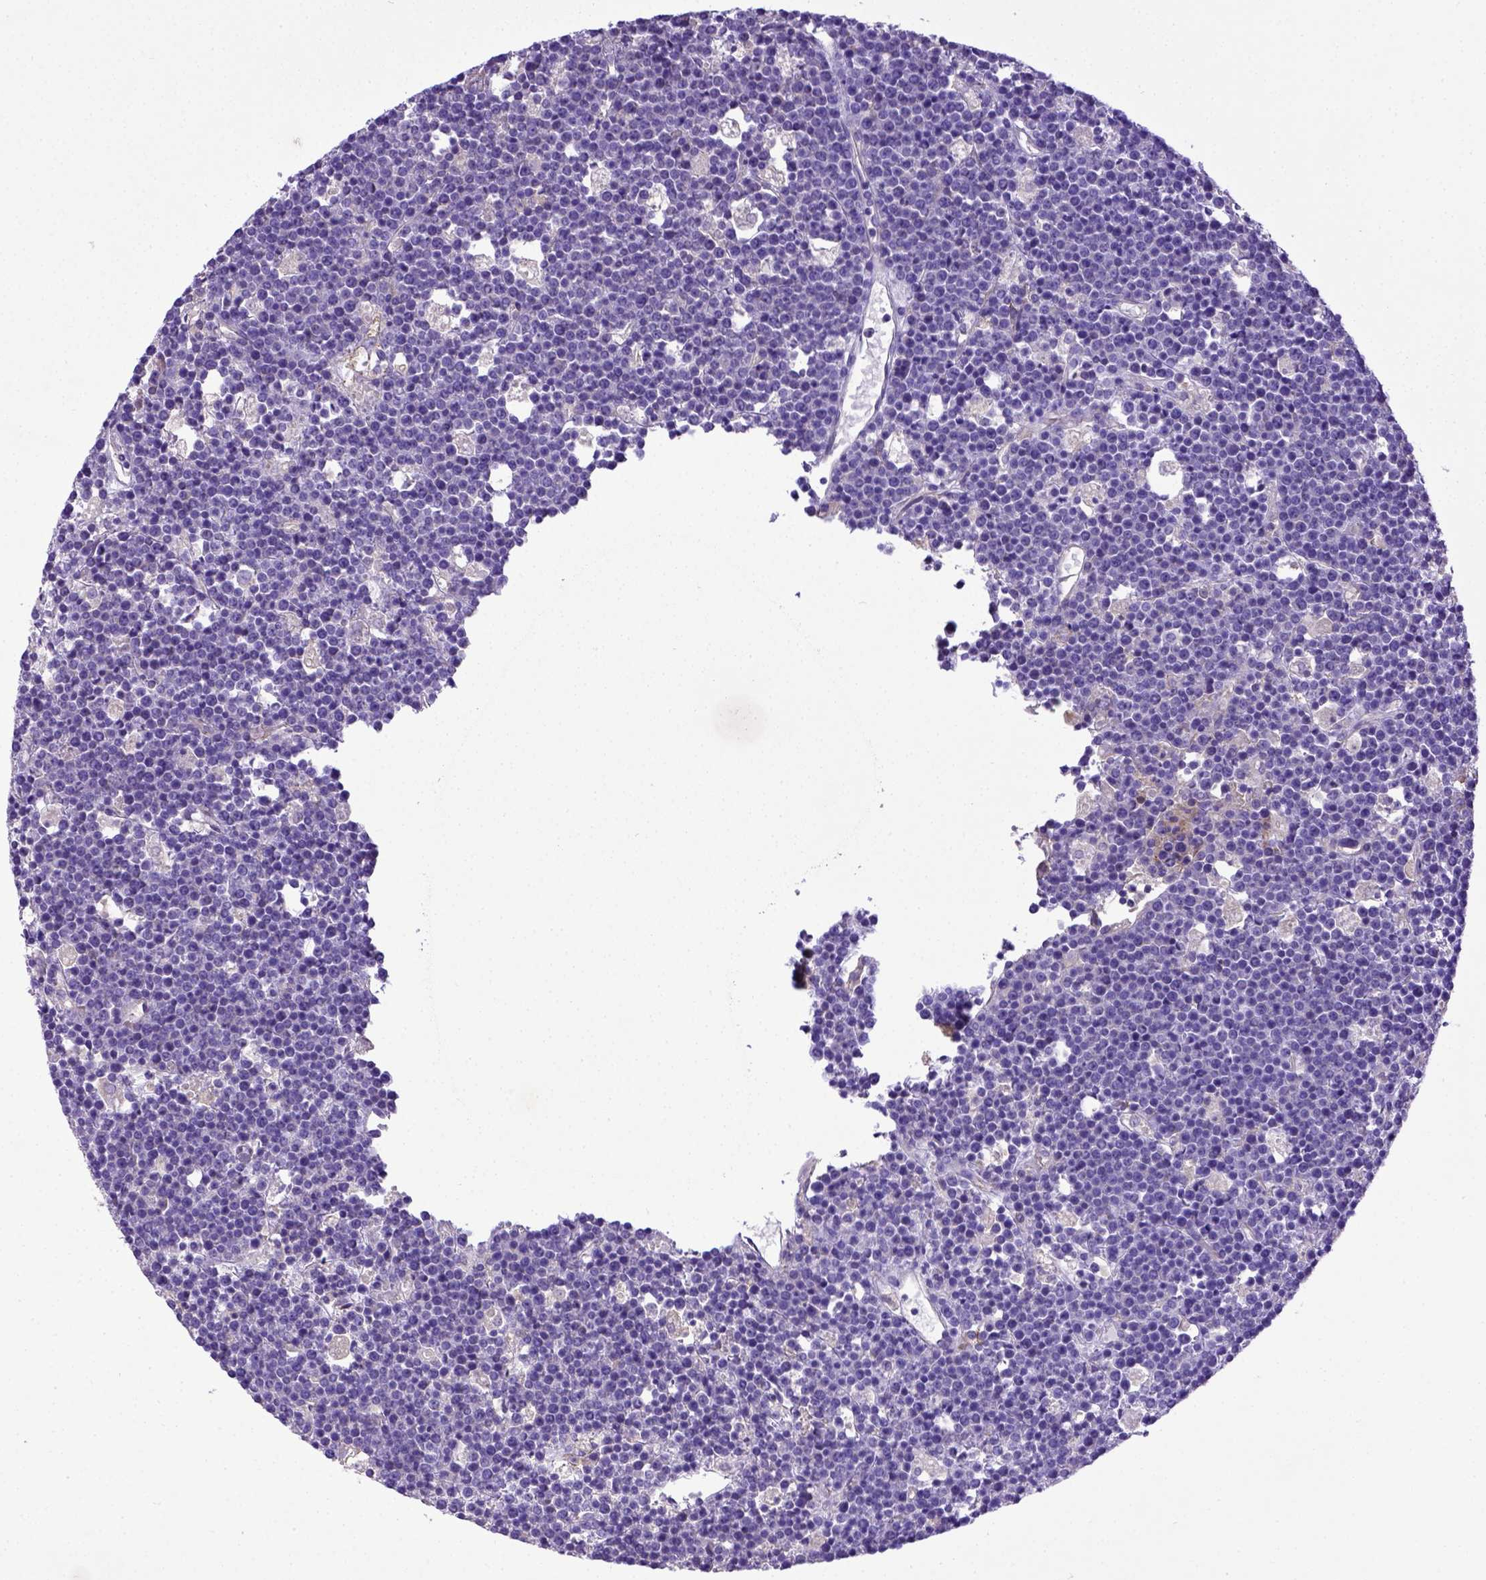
{"staining": {"intensity": "negative", "quantity": "none", "location": "none"}, "tissue": "lymphoma", "cell_type": "Tumor cells", "image_type": "cancer", "snomed": [{"axis": "morphology", "description": "Malignant lymphoma, non-Hodgkin's type, High grade"}, {"axis": "topography", "description": "Ovary"}], "caption": "DAB immunohistochemical staining of human lymphoma displays no significant positivity in tumor cells. (Immunohistochemistry, brightfield microscopy, high magnification).", "gene": "CD40", "patient": {"sex": "female", "age": 56}}